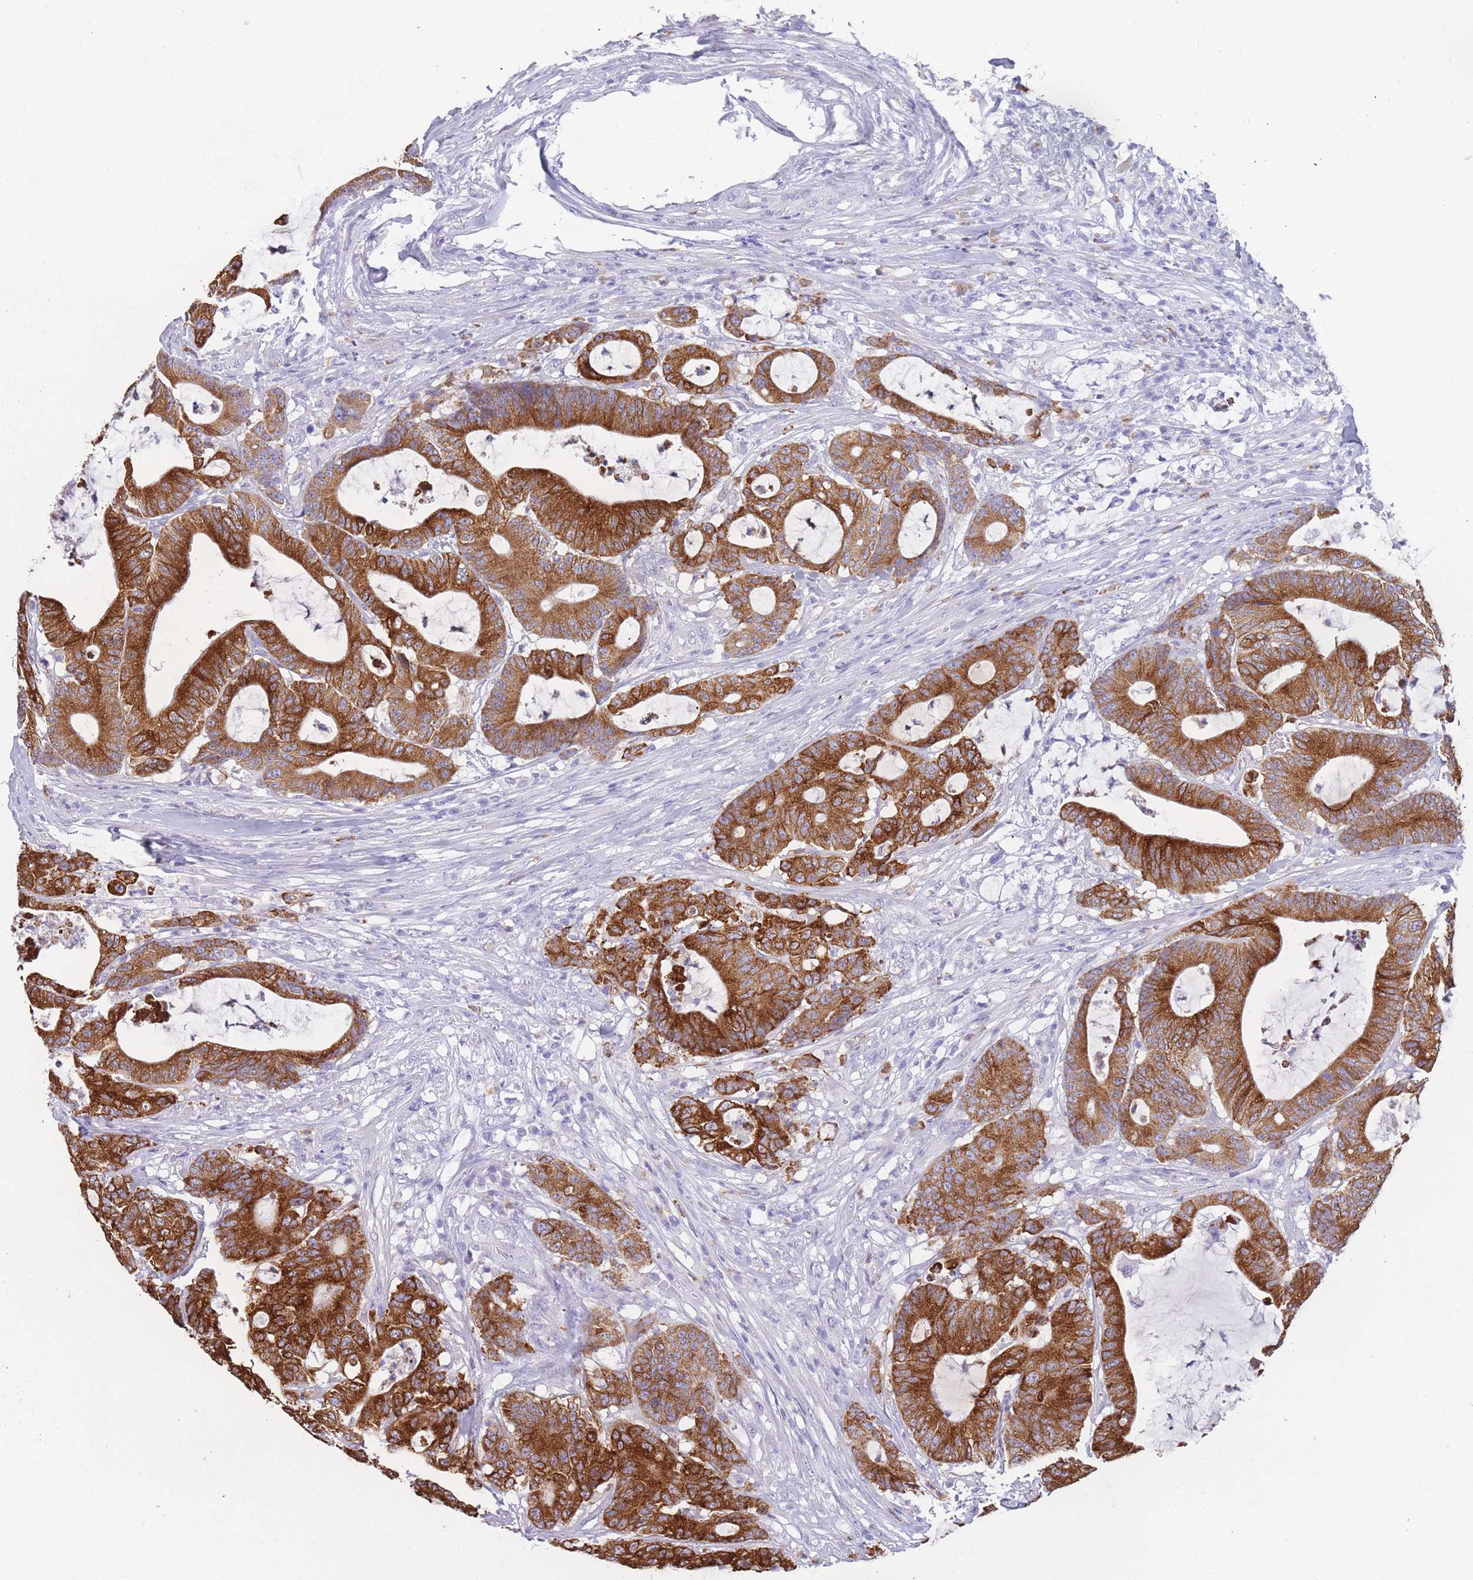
{"staining": {"intensity": "strong", "quantity": ">75%", "location": "cytoplasmic/membranous"}, "tissue": "colorectal cancer", "cell_type": "Tumor cells", "image_type": "cancer", "snomed": [{"axis": "morphology", "description": "Adenocarcinoma, NOS"}, {"axis": "topography", "description": "Colon"}], "caption": "Immunohistochemical staining of colorectal cancer (adenocarcinoma) exhibits high levels of strong cytoplasmic/membranous protein staining in approximately >75% of tumor cells. The staining is performed using DAB (3,3'-diaminobenzidine) brown chromogen to label protein expression. The nuclei are counter-stained blue using hematoxylin.", "gene": "ZNF627", "patient": {"sex": "female", "age": 84}}